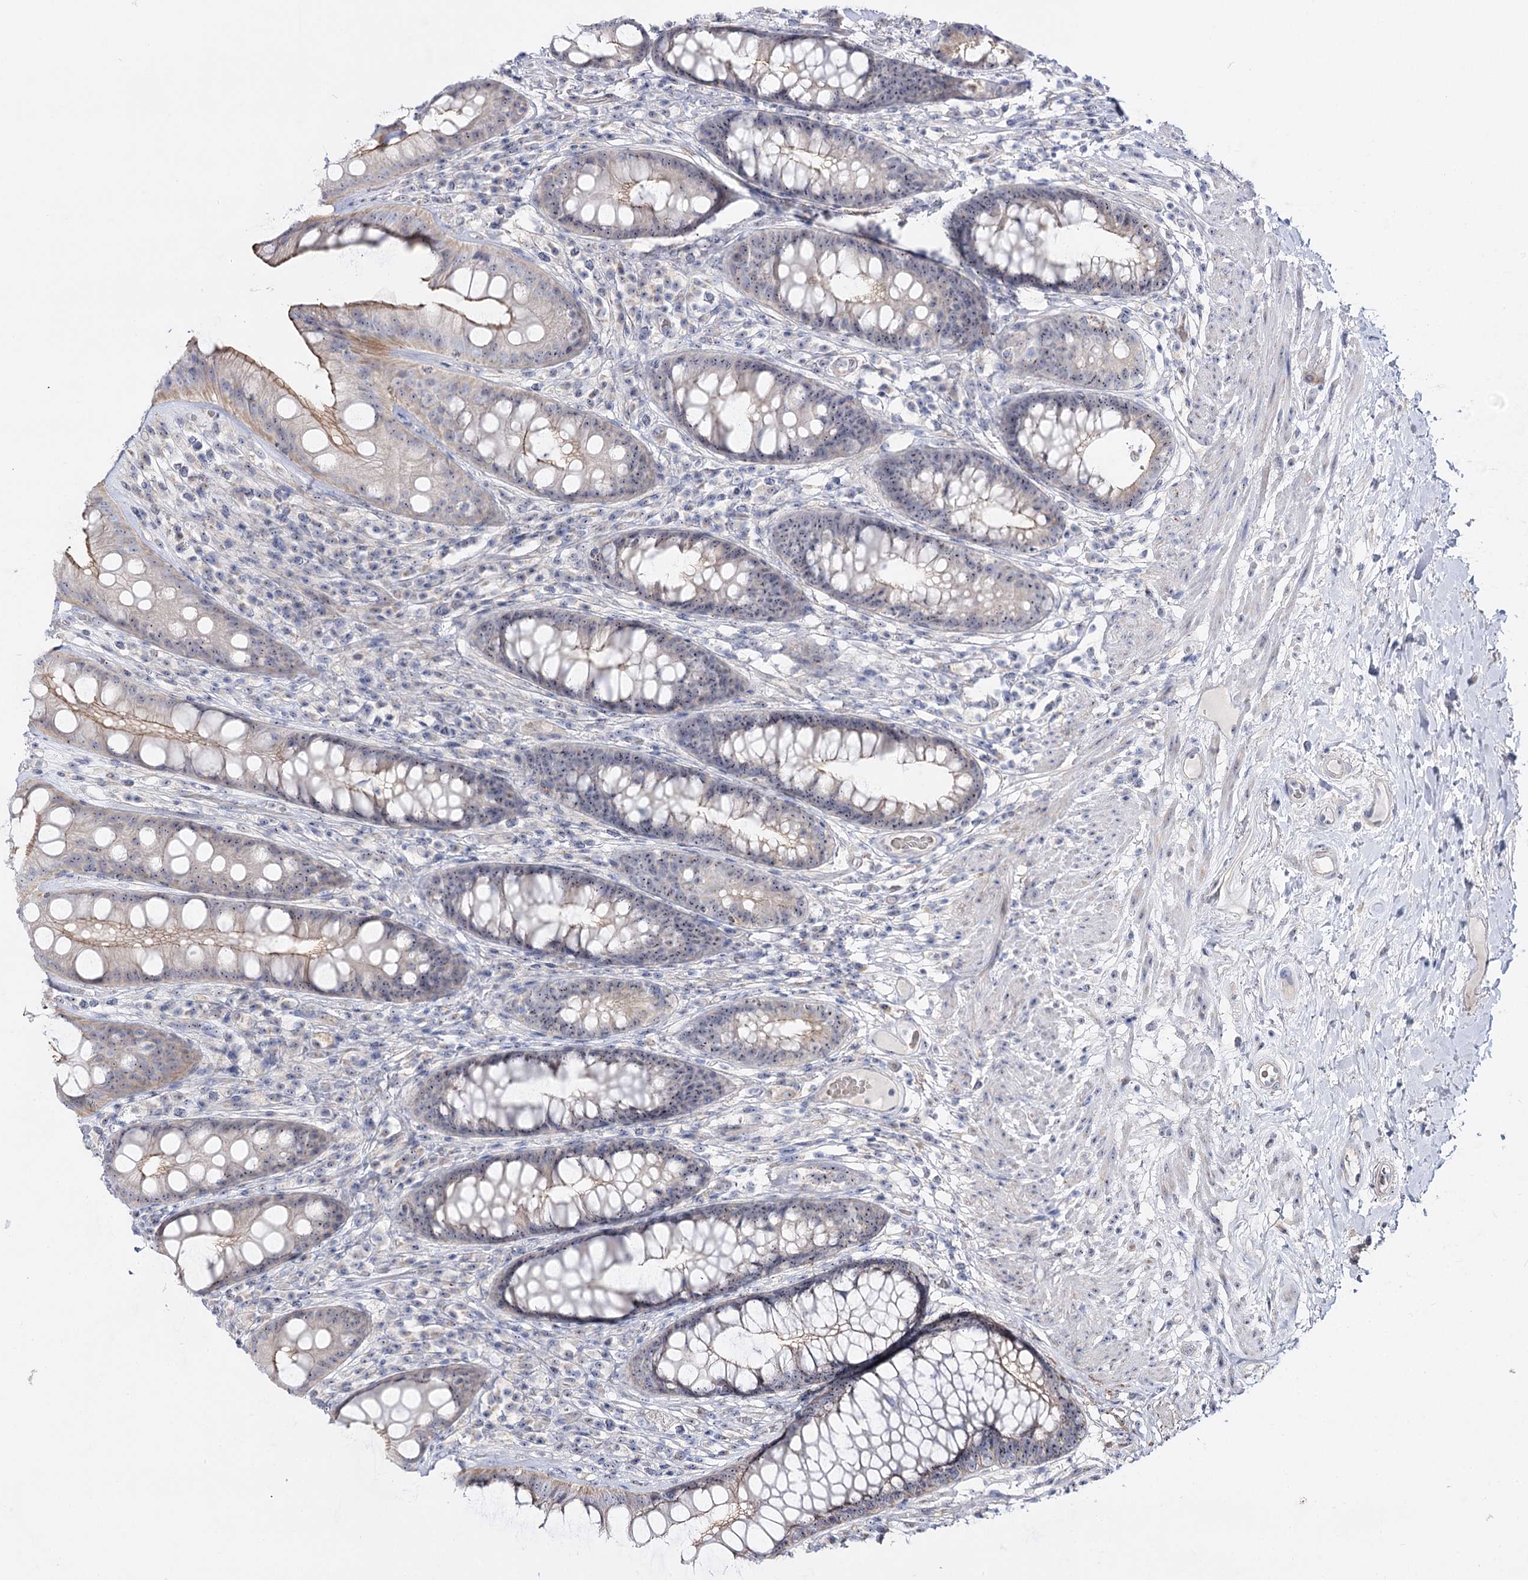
{"staining": {"intensity": "moderate", "quantity": "<25%", "location": "cytoplasmic/membranous,nuclear"}, "tissue": "rectum", "cell_type": "Glandular cells", "image_type": "normal", "snomed": [{"axis": "morphology", "description": "Normal tissue, NOS"}, {"axis": "topography", "description": "Rectum"}], "caption": "Brown immunohistochemical staining in unremarkable human rectum demonstrates moderate cytoplasmic/membranous,nuclear positivity in approximately <25% of glandular cells. The protein of interest is stained brown, and the nuclei are stained in blue (DAB (3,3'-diaminobenzidine) IHC with brightfield microscopy, high magnification).", "gene": "SUOX", "patient": {"sex": "male", "age": 74}}